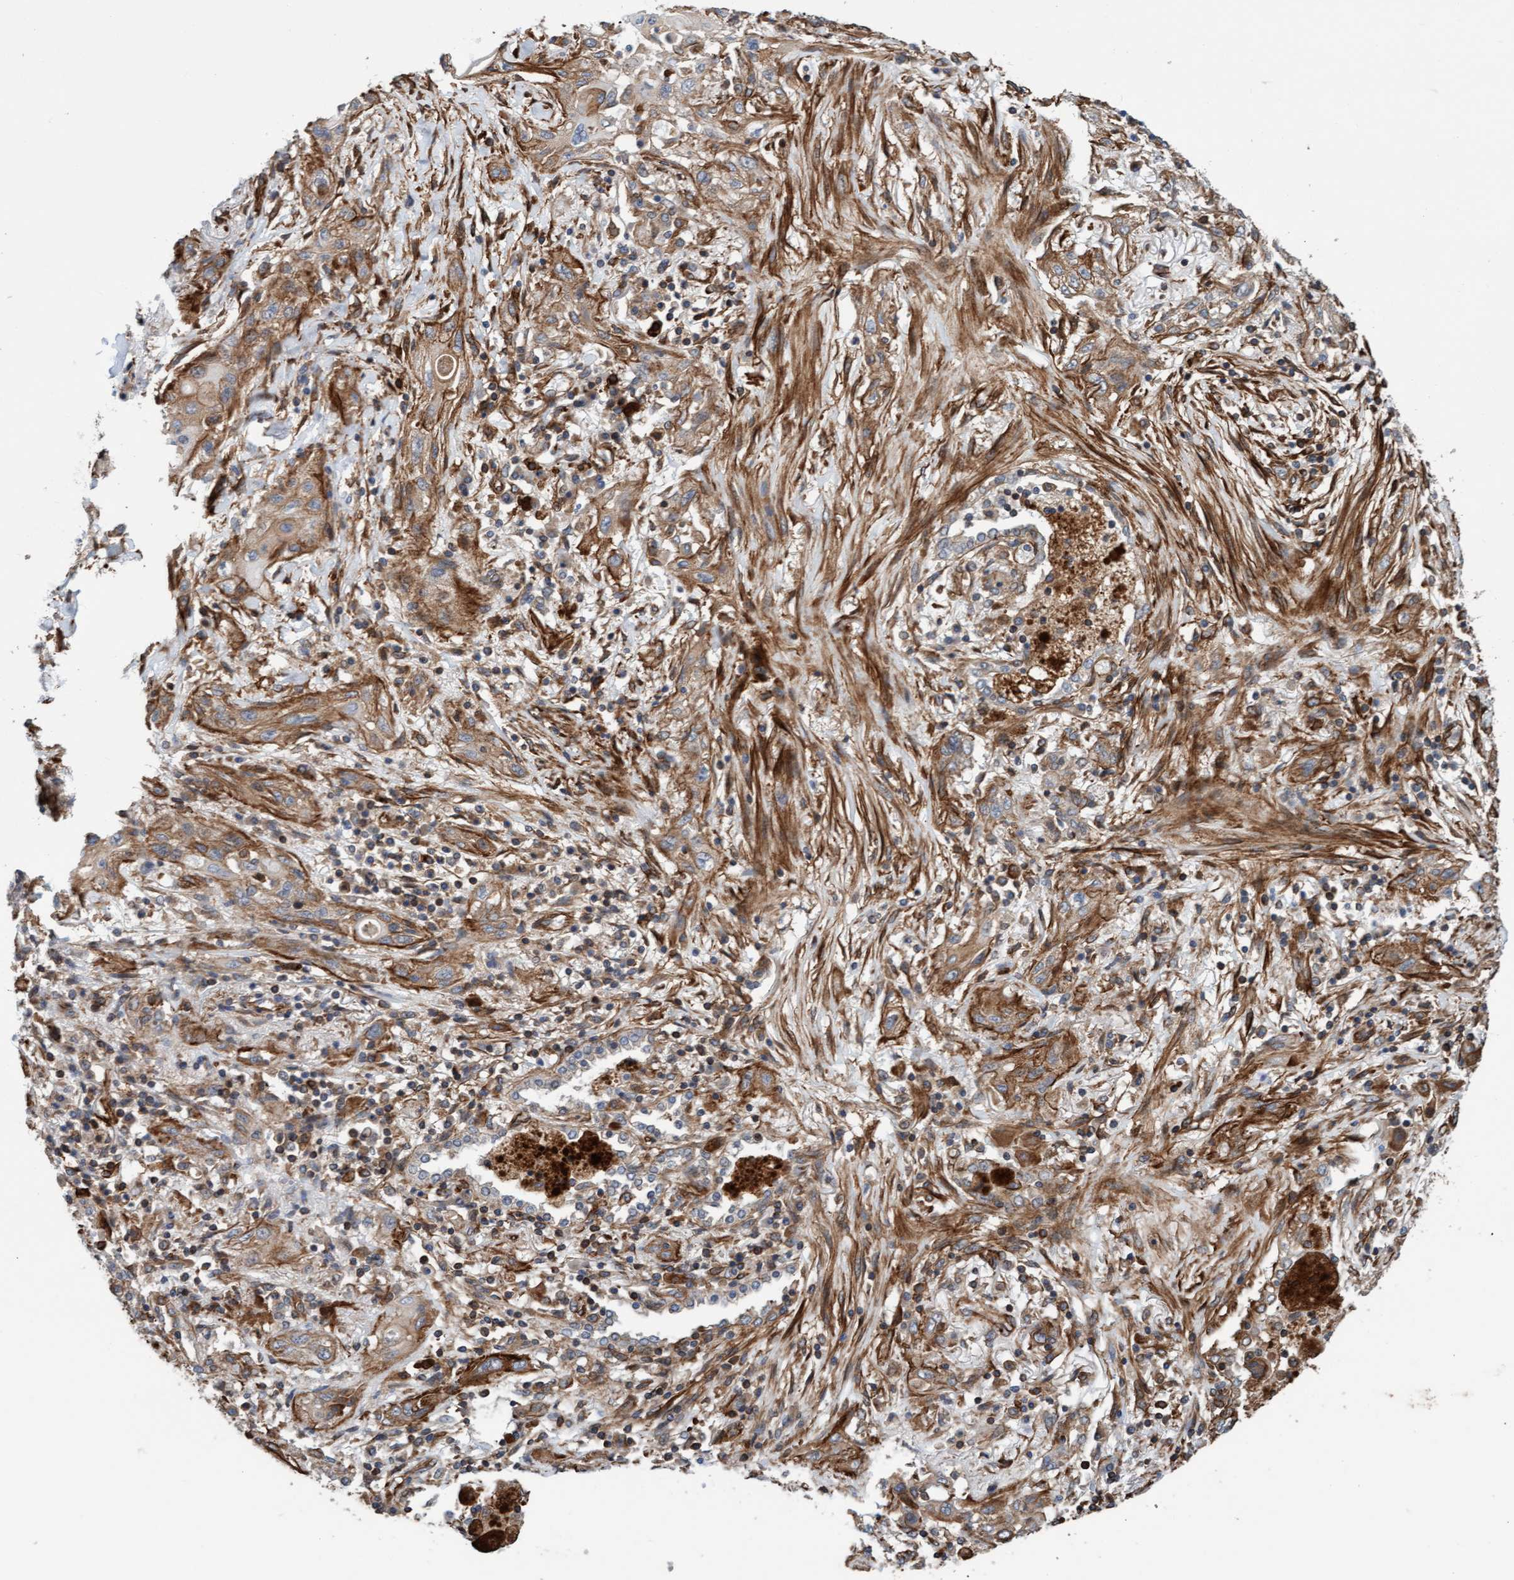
{"staining": {"intensity": "moderate", "quantity": ">75%", "location": "cytoplasmic/membranous"}, "tissue": "lung cancer", "cell_type": "Tumor cells", "image_type": "cancer", "snomed": [{"axis": "morphology", "description": "Squamous cell carcinoma, NOS"}, {"axis": "topography", "description": "Lung"}], "caption": "Immunohistochemistry (IHC) image of human lung squamous cell carcinoma stained for a protein (brown), which reveals medium levels of moderate cytoplasmic/membranous positivity in approximately >75% of tumor cells.", "gene": "STXBP4", "patient": {"sex": "female", "age": 47}}